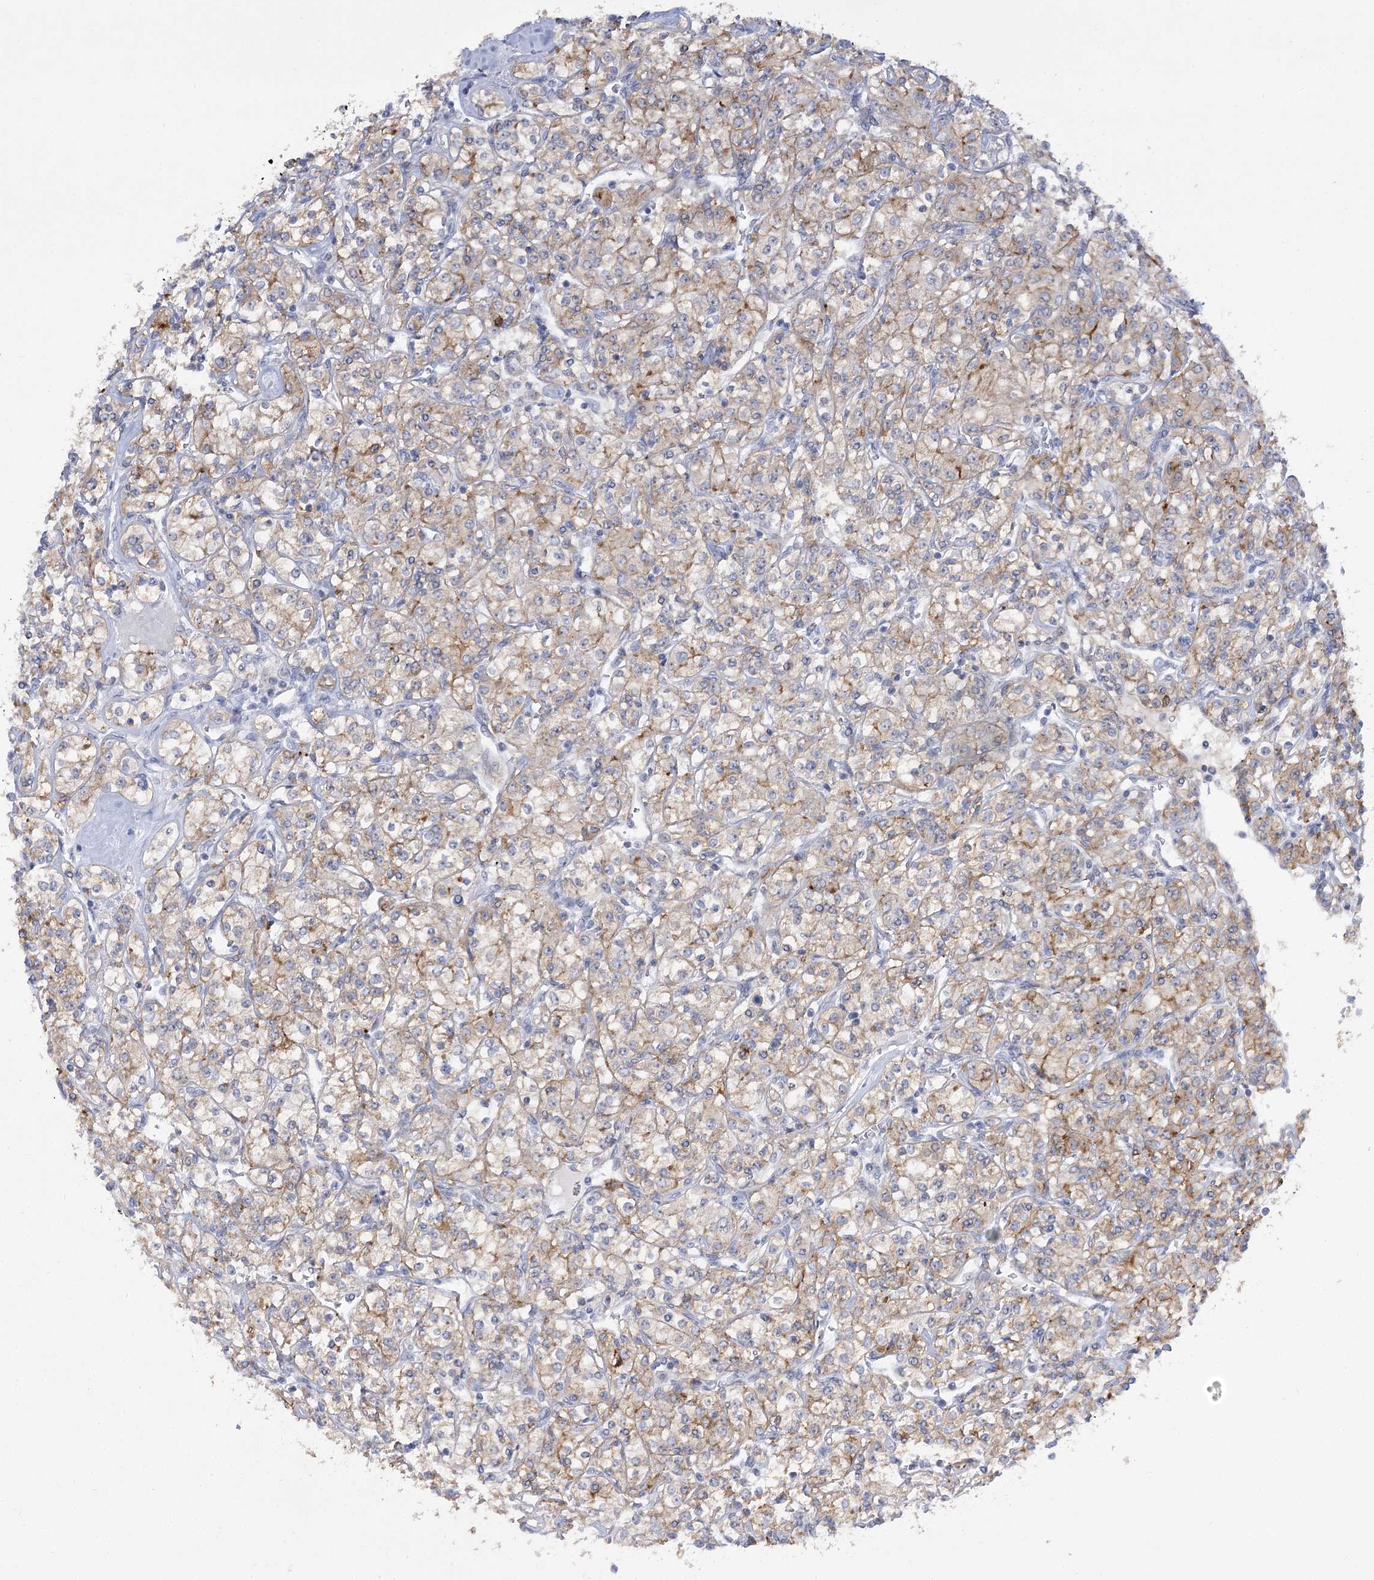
{"staining": {"intensity": "moderate", "quantity": "25%-75%", "location": "cytoplasmic/membranous"}, "tissue": "renal cancer", "cell_type": "Tumor cells", "image_type": "cancer", "snomed": [{"axis": "morphology", "description": "Adenocarcinoma, NOS"}, {"axis": "topography", "description": "Kidney"}], "caption": "Tumor cells reveal medium levels of moderate cytoplasmic/membranous positivity in approximately 25%-75% of cells in human renal cancer (adenocarcinoma).", "gene": "PHYHIPL", "patient": {"sex": "male", "age": 77}}